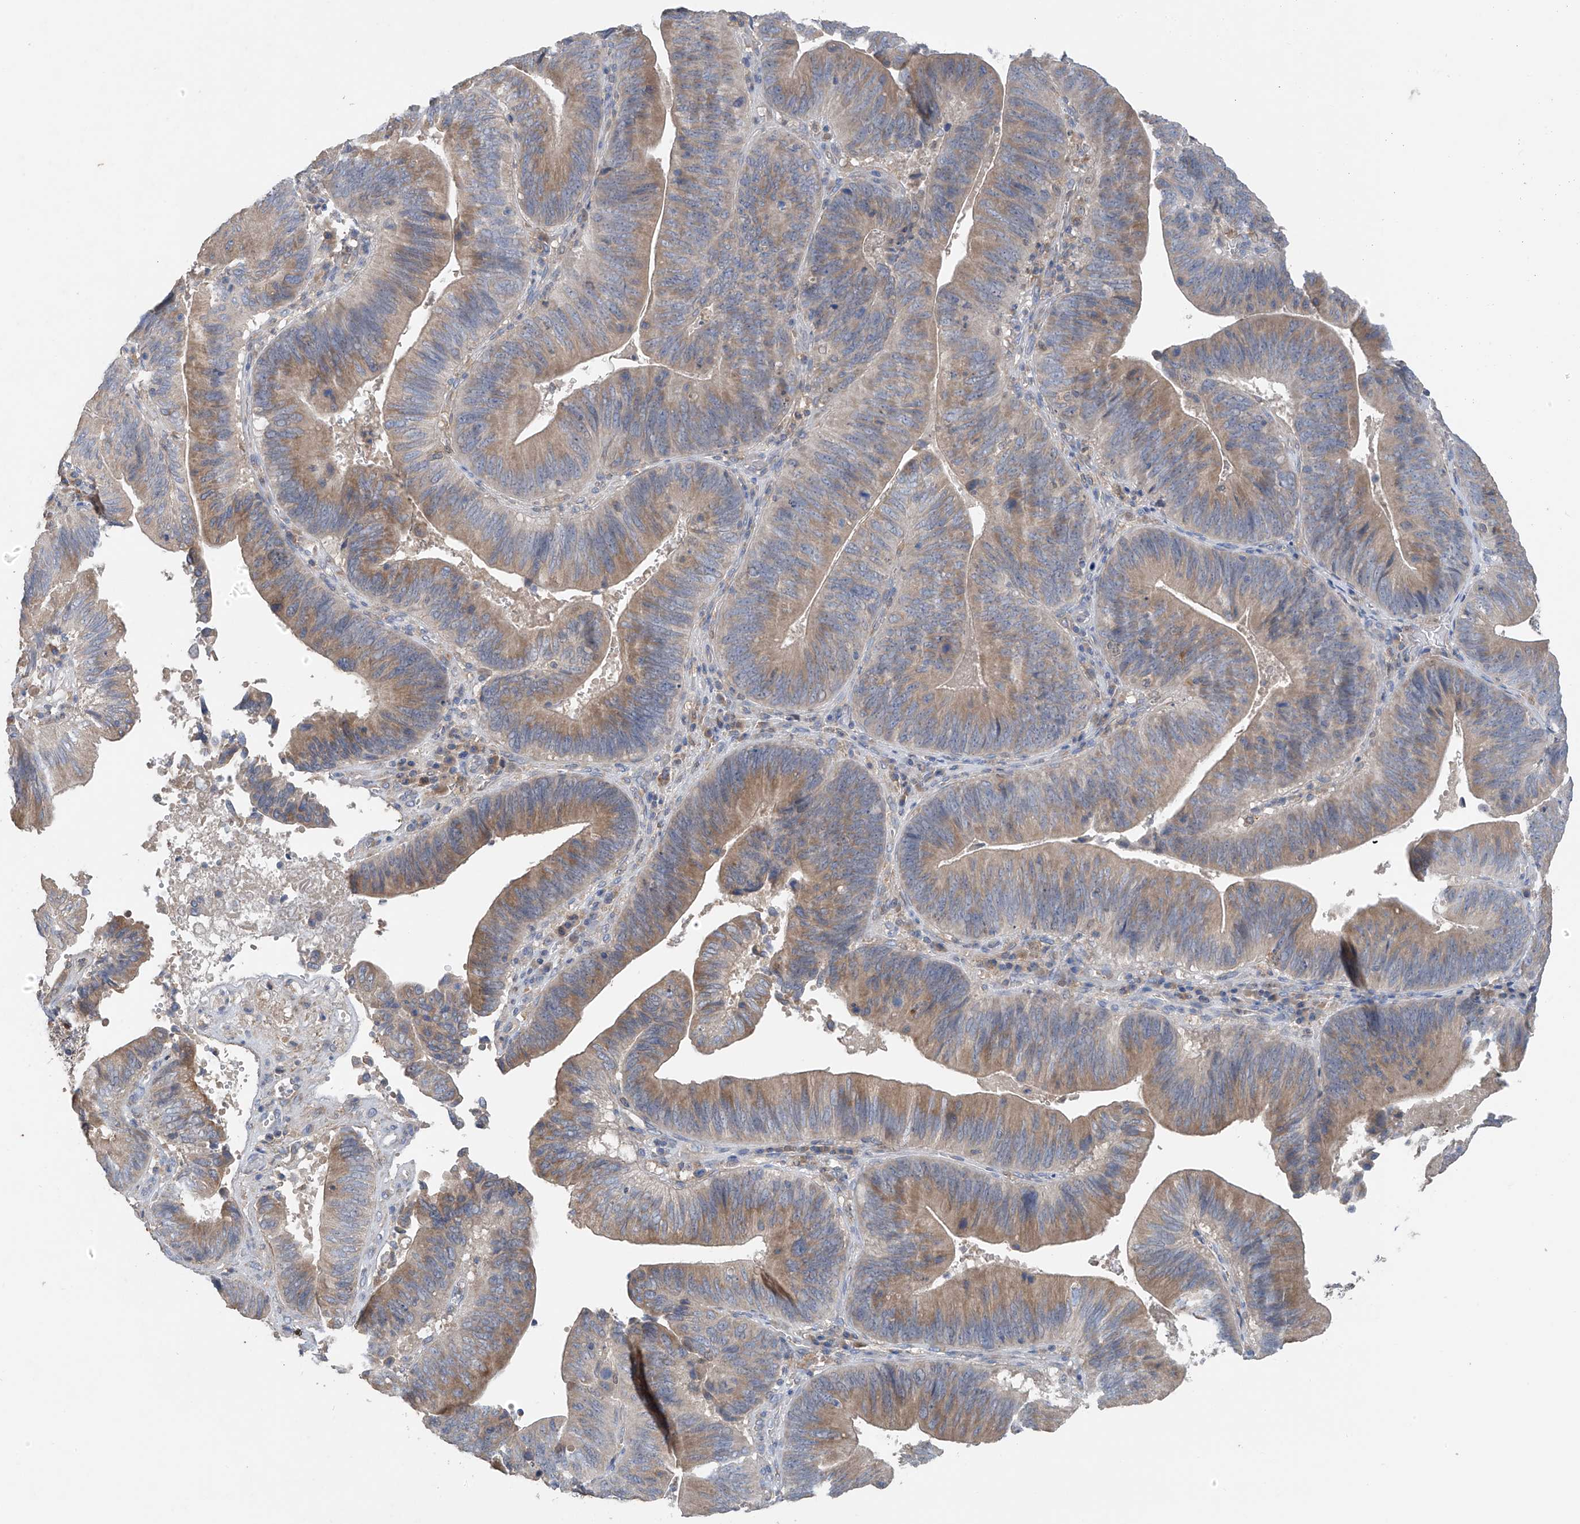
{"staining": {"intensity": "moderate", "quantity": "25%-75%", "location": "cytoplasmic/membranous"}, "tissue": "pancreatic cancer", "cell_type": "Tumor cells", "image_type": "cancer", "snomed": [{"axis": "morphology", "description": "Adenocarcinoma, NOS"}, {"axis": "topography", "description": "Pancreas"}], "caption": "There is medium levels of moderate cytoplasmic/membranous expression in tumor cells of pancreatic cancer, as demonstrated by immunohistochemical staining (brown color).", "gene": "GALNTL6", "patient": {"sex": "male", "age": 63}}